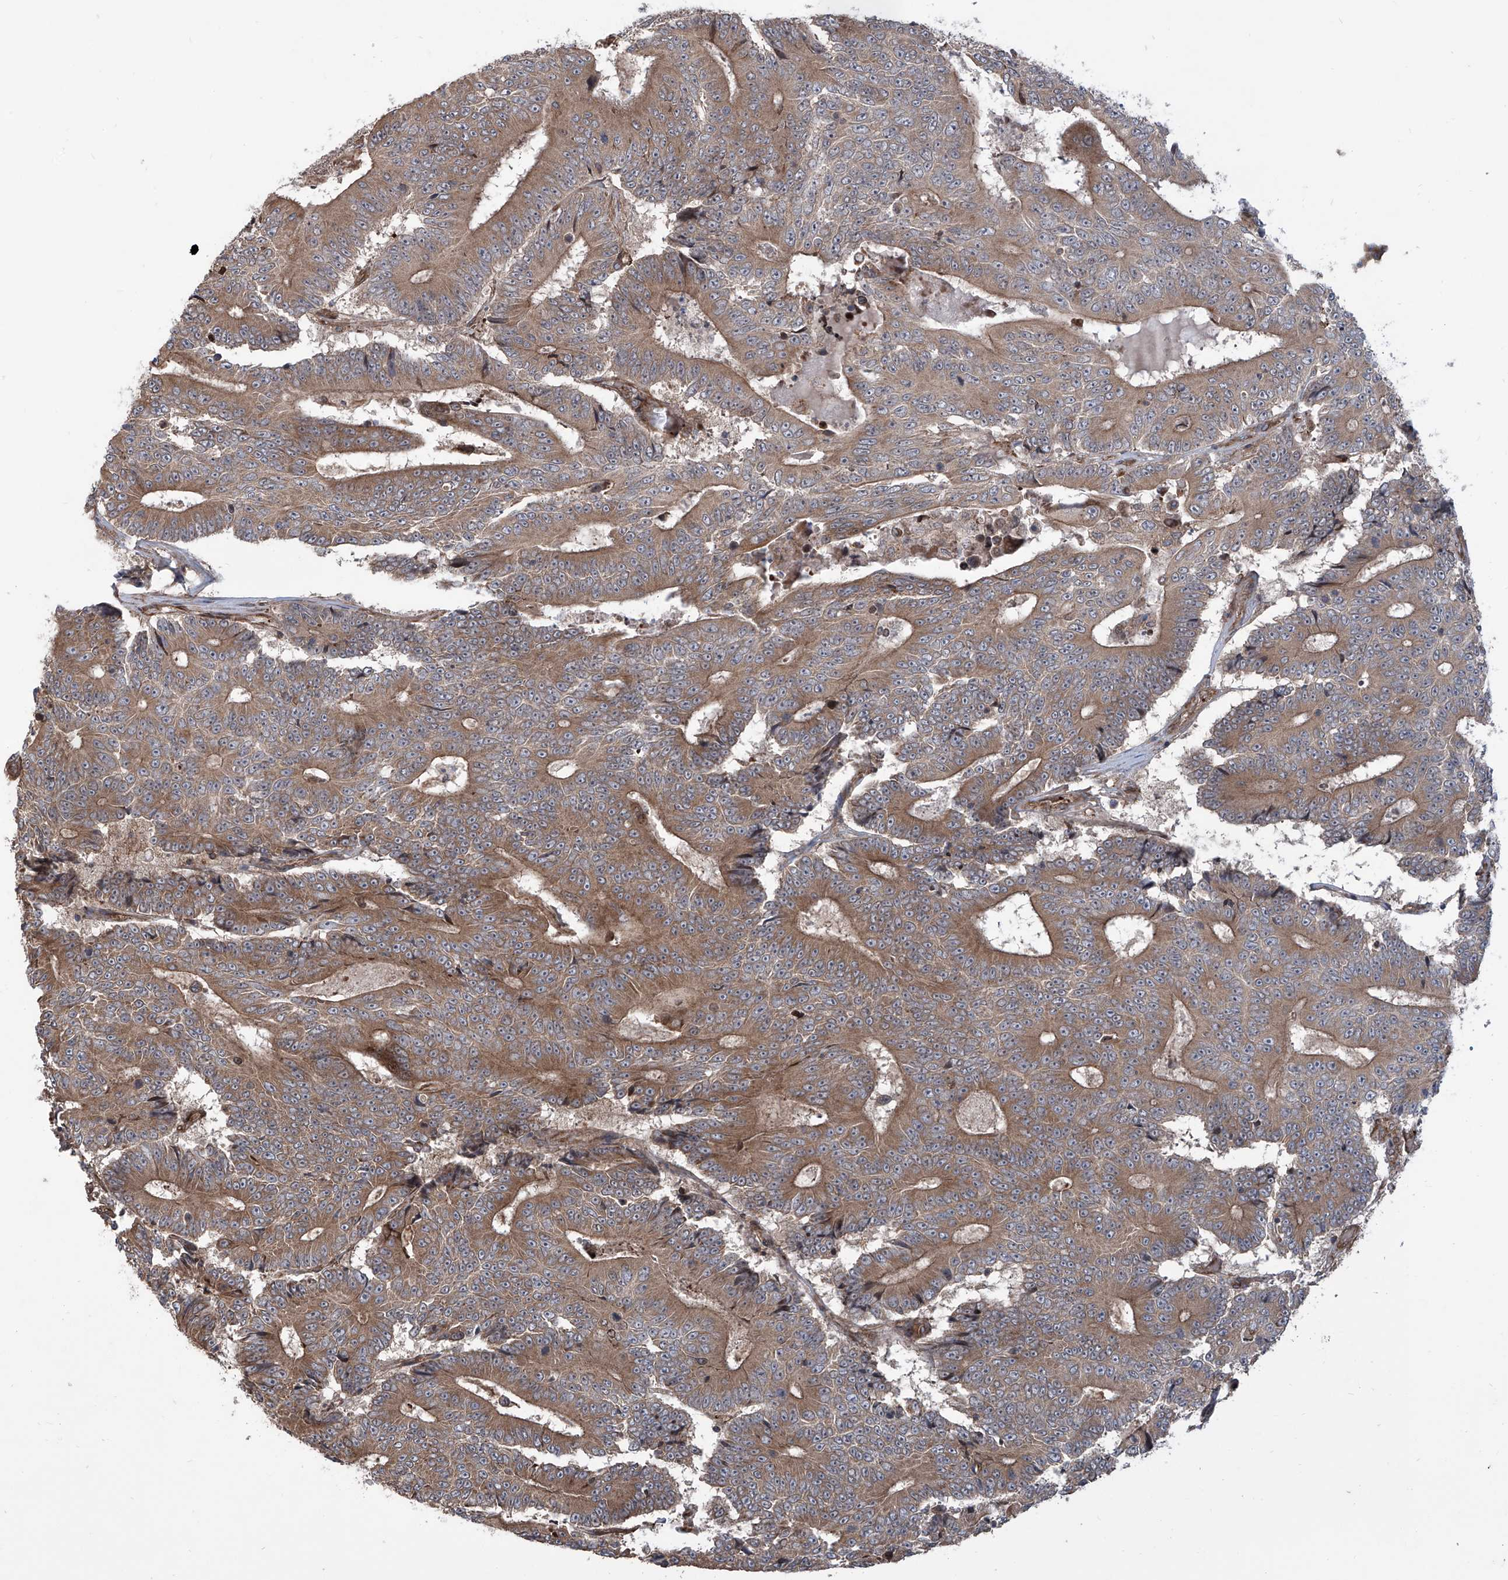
{"staining": {"intensity": "moderate", "quantity": ">75%", "location": "cytoplasmic/membranous"}, "tissue": "colorectal cancer", "cell_type": "Tumor cells", "image_type": "cancer", "snomed": [{"axis": "morphology", "description": "Adenocarcinoma, NOS"}, {"axis": "topography", "description": "Colon"}], "caption": "Immunohistochemistry (IHC) image of neoplastic tissue: human adenocarcinoma (colorectal) stained using IHC exhibits medium levels of moderate protein expression localized specifically in the cytoplasmic/membranous of tumor cells, appearing as a cytoplasmic/membranous brown color.", "gene": "APAF1", "patient": {"sex": "male", "age": 83}}